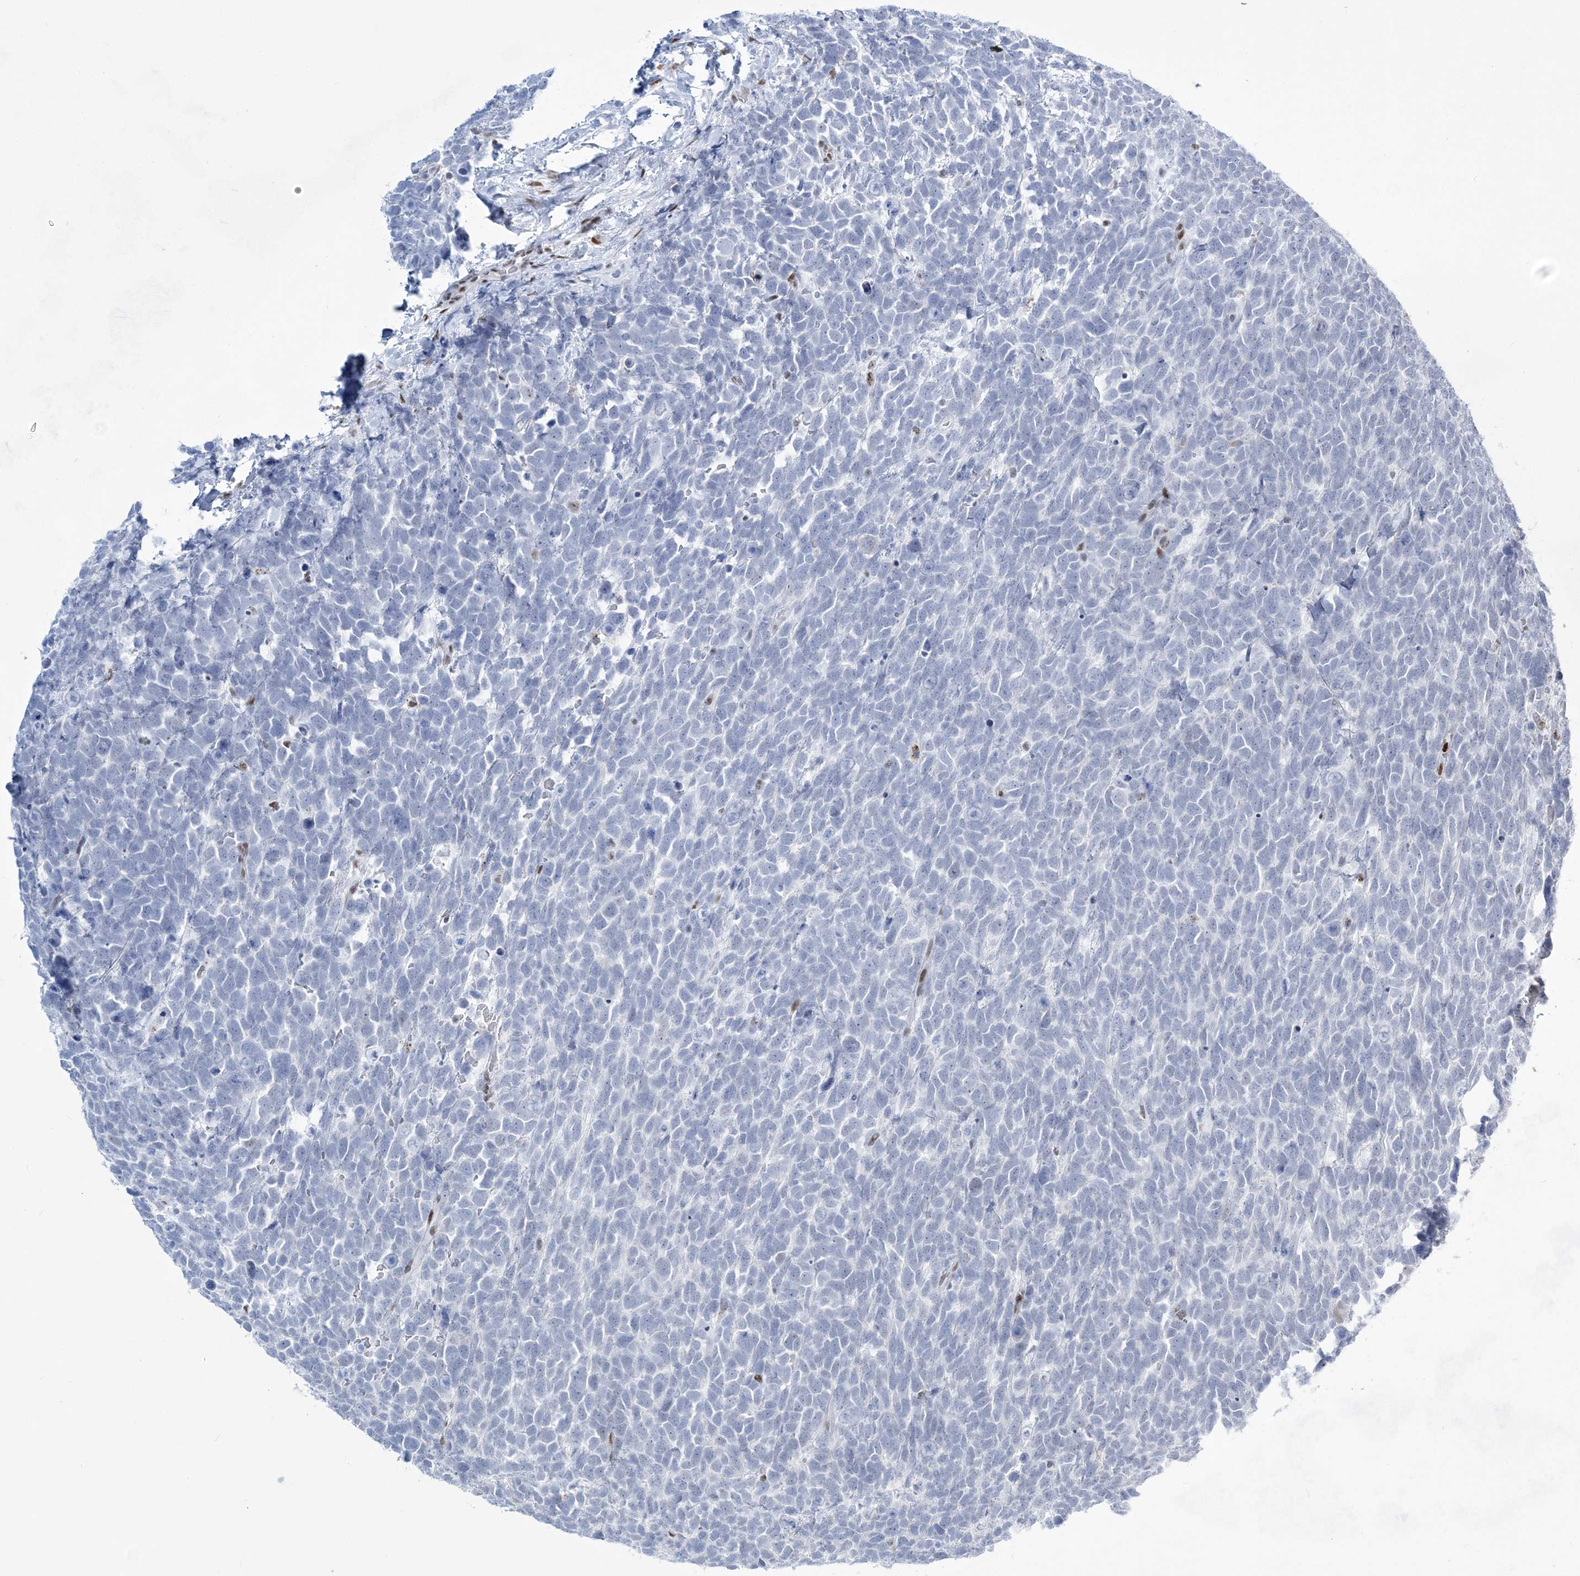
{"staining": {"intensity": "negative", "quantity": "none", "location": "none"}, "tissue": "urothelial cancer", "cell_type": "Tumor cells", "image_type": "cancer", "snomed": [{"axis": "morphology", "description": "Urothelial carcinoma, High grade"}, {"axis": "topography", "description": "Urinary bladder"}], "caption": "DAB immunohistochemical staining of urothelial cancer reveals no significant staining in tumor cells. (Stains: DAB (3,3'-diaminobenzidine) immunohistochemistry (IHC) with hematoxylin counter stain, Microscopy: brightfield microscopy at high magnification).", "gene": "ZBTB7A", "patient": {"sex": "female", "age": 82}}